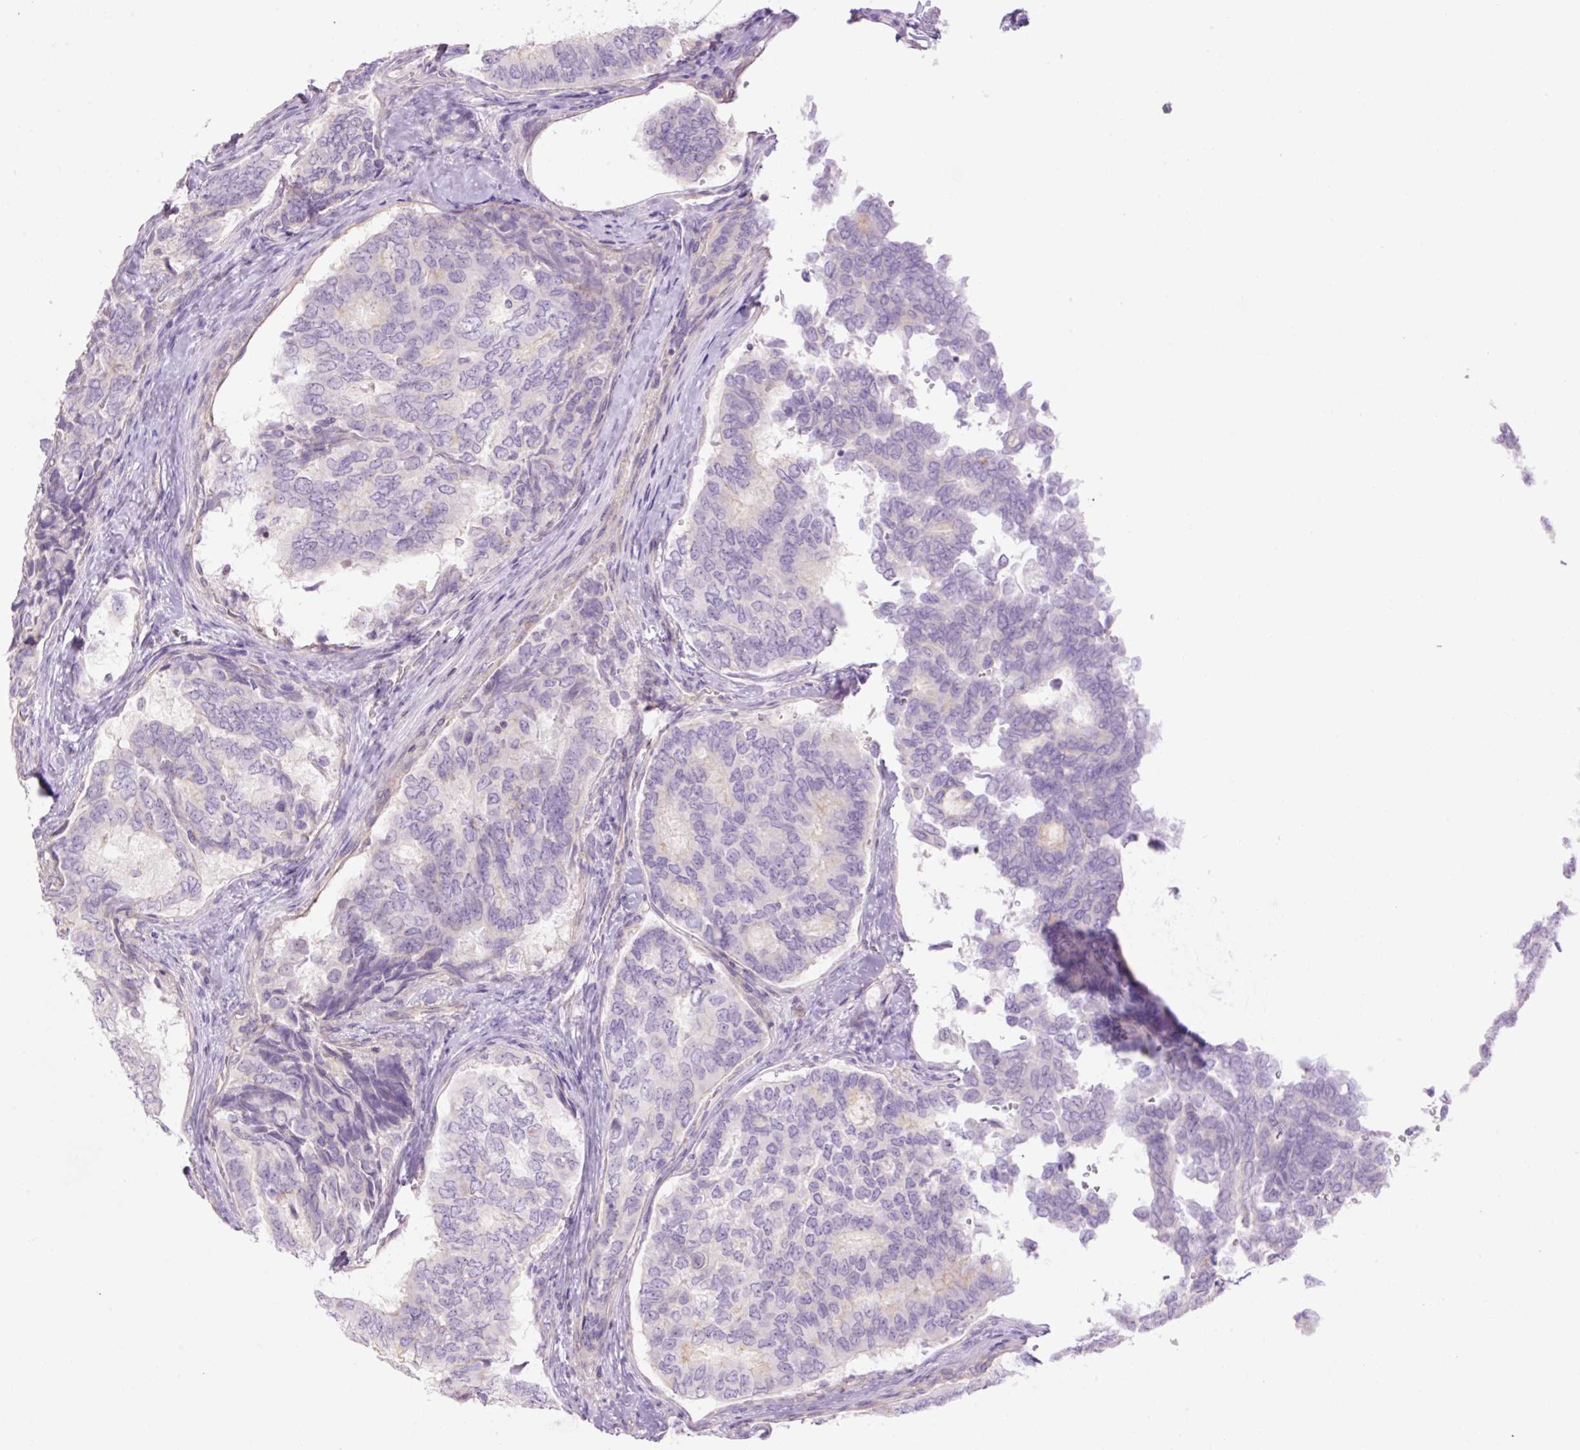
{"staining": {"intensity": "negative", "quantity": "none", "location": "none"}, "tissue": "thyroid cancer", "cell_type": "Tumor cells", "image_type": "cancer", "snomed": [{"axis": "morphology", "description": "Papillary adenocarcinoma, NOS"}, {"axis": "topography", "description": "Thyroid gland"}], "caption": "Immunohistochemistry (IHC) of human thyroid cancer (papillary adenocarcinoma) demonstrates no positivity in tumor cells.", "gene": "GRID2", "patient": {"sex": "female", "age": 35}}